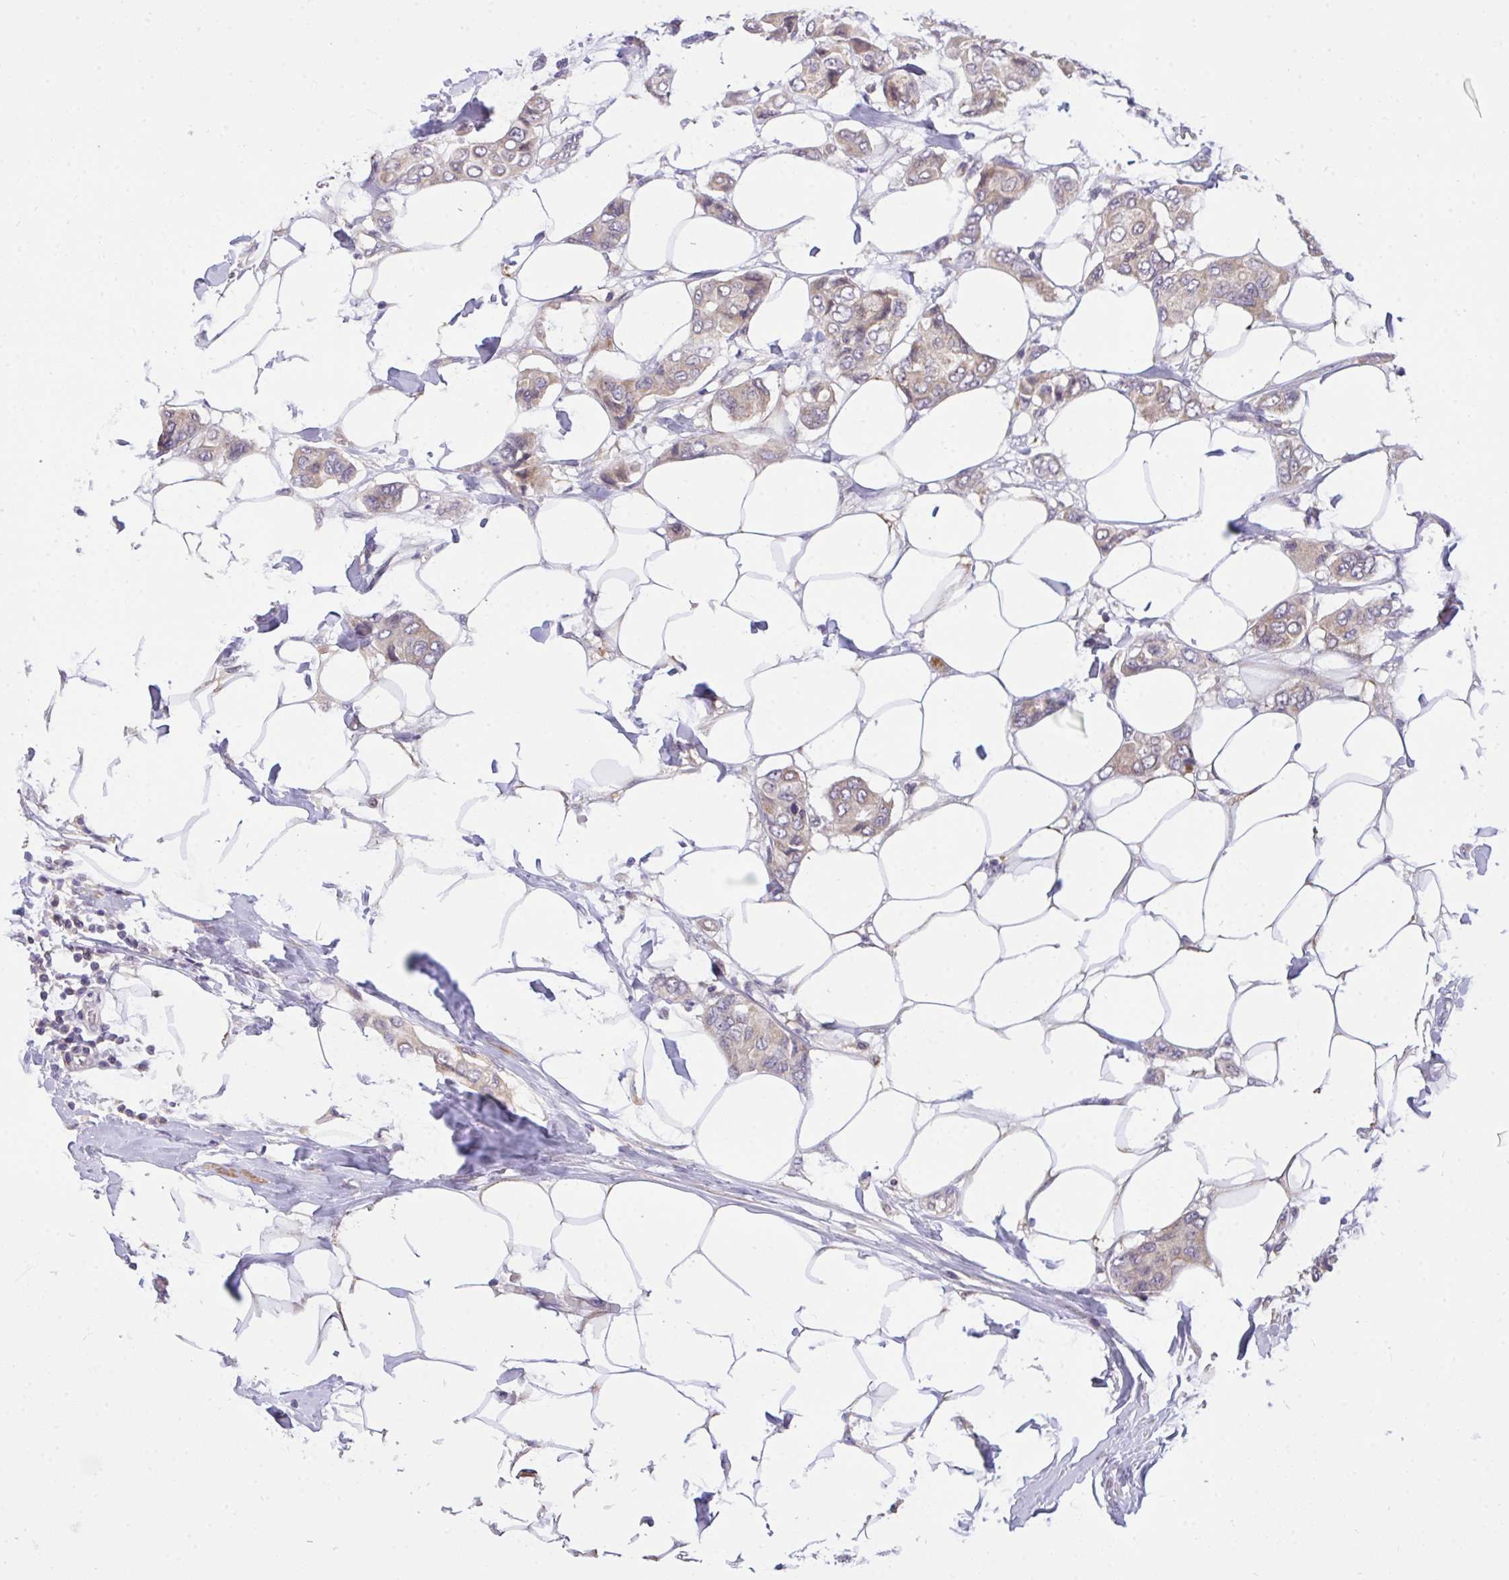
{"staining": {"intensity": "weak", "quantity": ">75%", "location": "cytoplasmic/membranous"}, "tissue": "breast cancer", "cell_type": "Tumor cells", "image_type": "cancer", "snomed": [{"axis": "morphology", "description": "Lobular carcinoma"}, {"axis": "topography", "description": "Breast"}], "caption": "Human lobular carcinoma (breast) stained with a brown dye shows weak cytoplasmic/membranous positive expression in approximately >75% of tumor cells.", "gene": "C19orf54", "patient": {"sex": "female", "age": 51}}